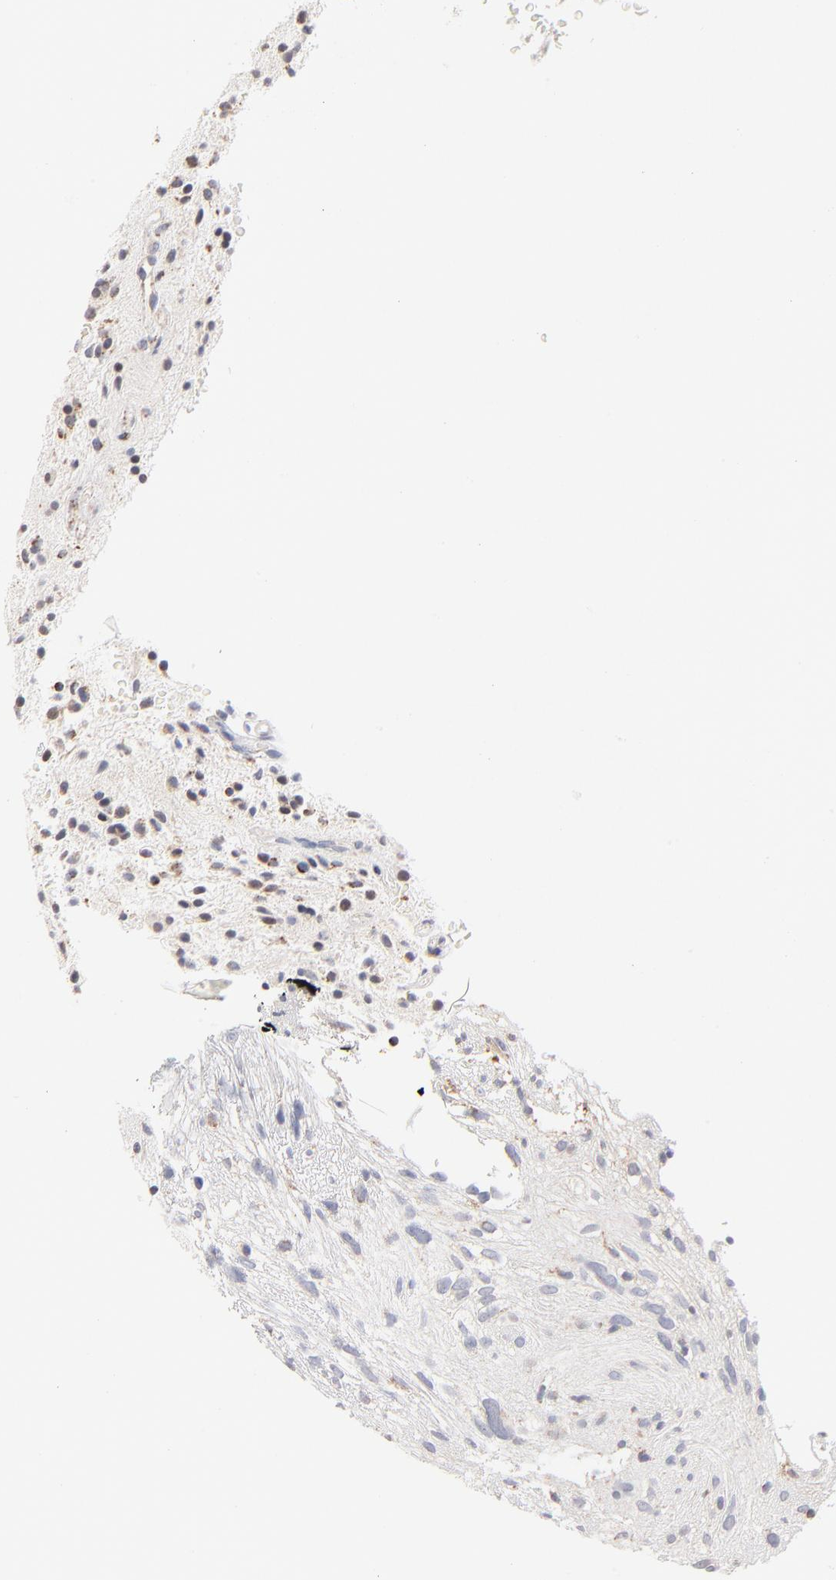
{"staining": {"intensity": "moderate", "quantity": "25%-75%", "location": "cytoplasmic/membranous"}, "tissue": "glioma", "cell_type": "Tumor cells", "image_type": "cancer", "snomed": [{"axis": "morphology", "description": "Glioma, malignant, NOS"}, {"axis": "topography", "description": "Cerebellum"}], "caption": "The immunohistochemical stain highlights moderate cytoplasmic/membranous expression in tumor cells of glioma tissue.", "gene": "MRPL58", "patient": {"sex": "female", "age": 10}}